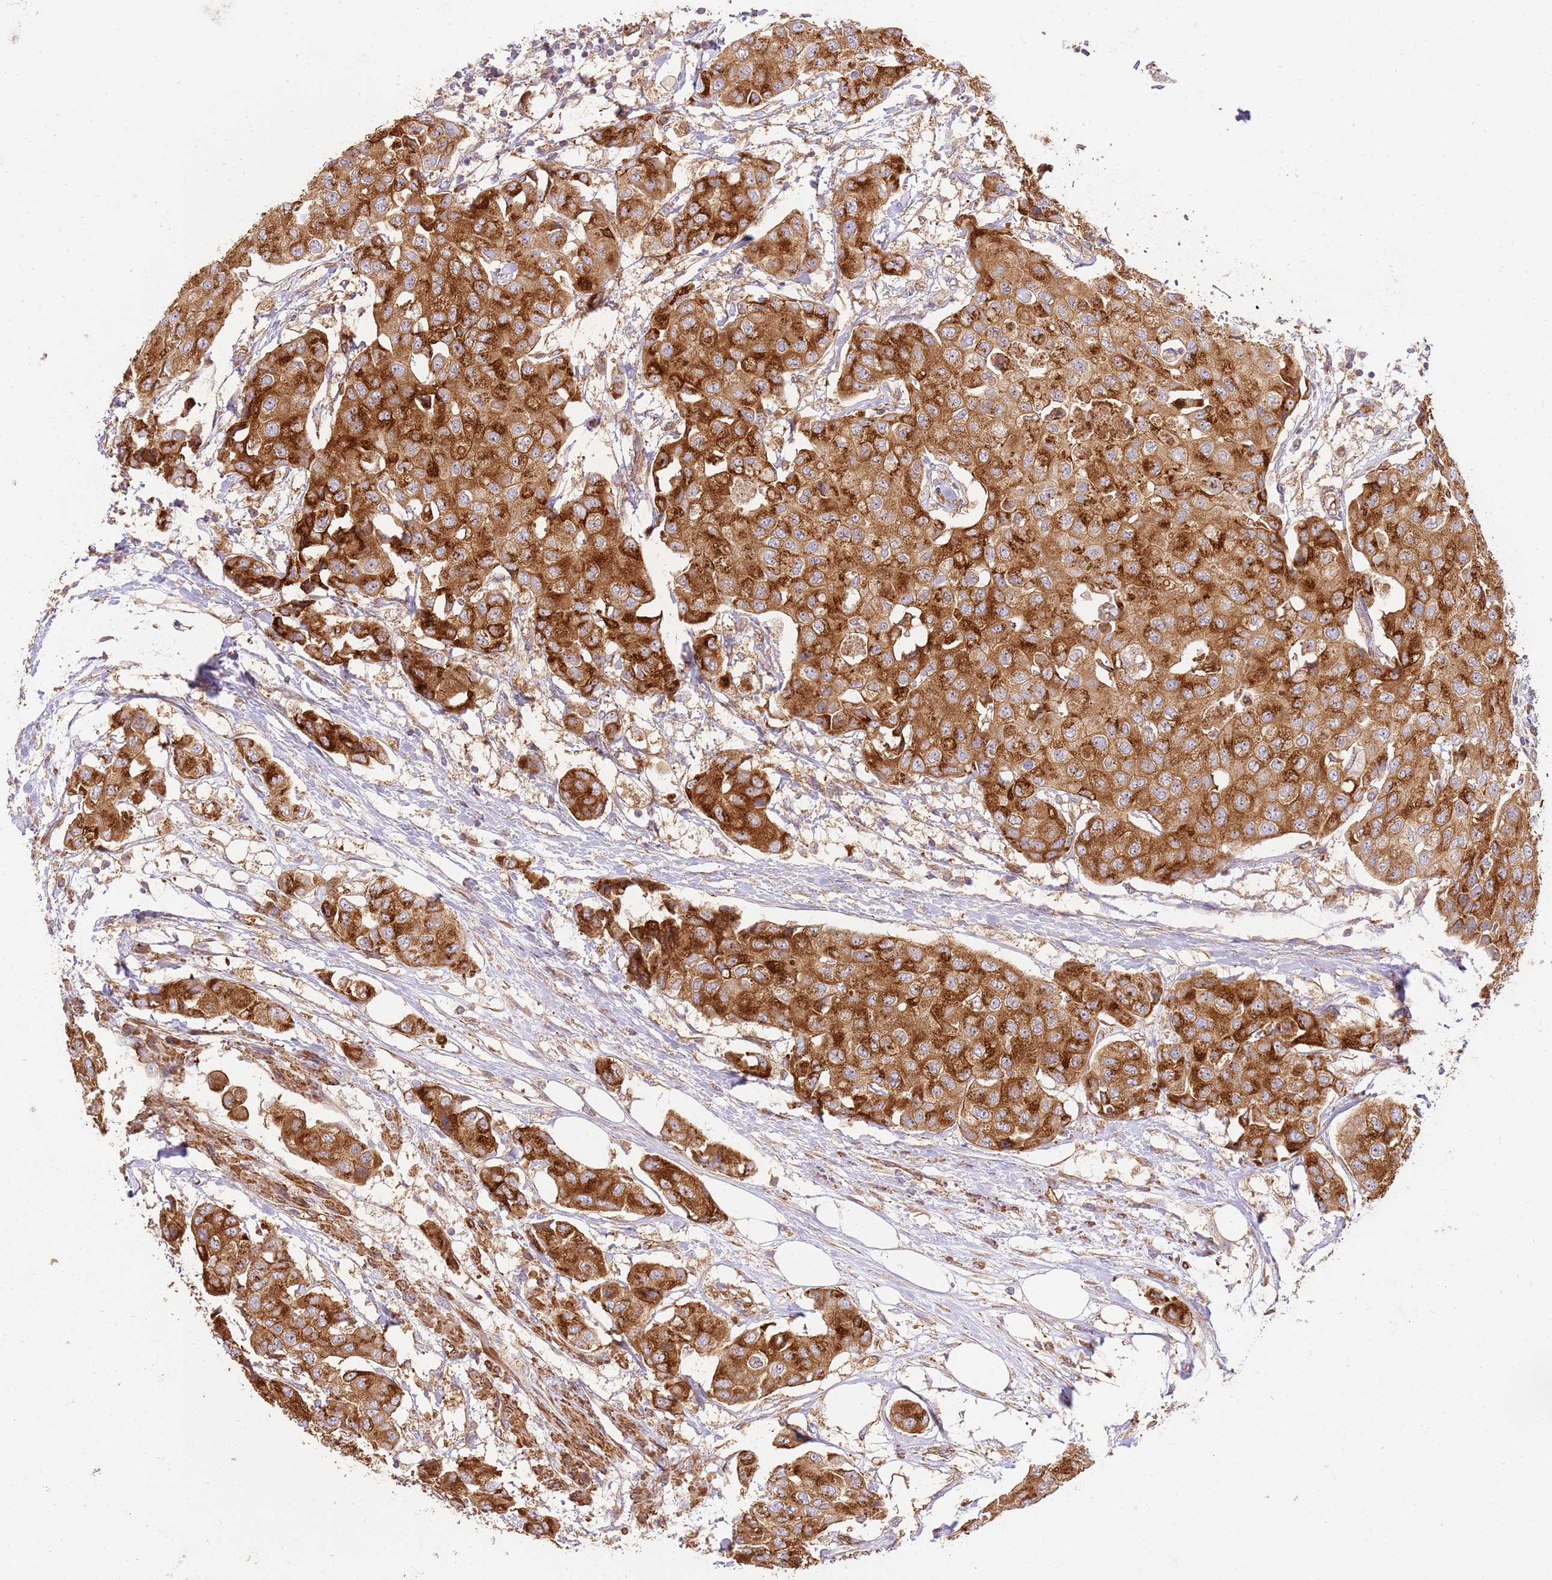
{"staining": {"intensity": "strong", "quantity": ">75%", "location": "cytoplasmic/membranous"}, "tissue": "breast cancer", "cell_type": "Tumor cells", "image_type": "cancer", "snomed": [{"axis": "morphology", "description": "Duct carcinoma"}, {"axis": "topography", "description": "Breast"}, {"axis": "topography", "description": "Lymph node"}], "caption": "Protein positivity by IHC exhibits strong cytoplasmic/membranous staining in approximately >75% of tumor cells in breast cancer. (DAB = brown stain, brightfield microscopy at high magnification).", "gene": "ZBTB39", "patient": {"sex": "female", "age": 80}}